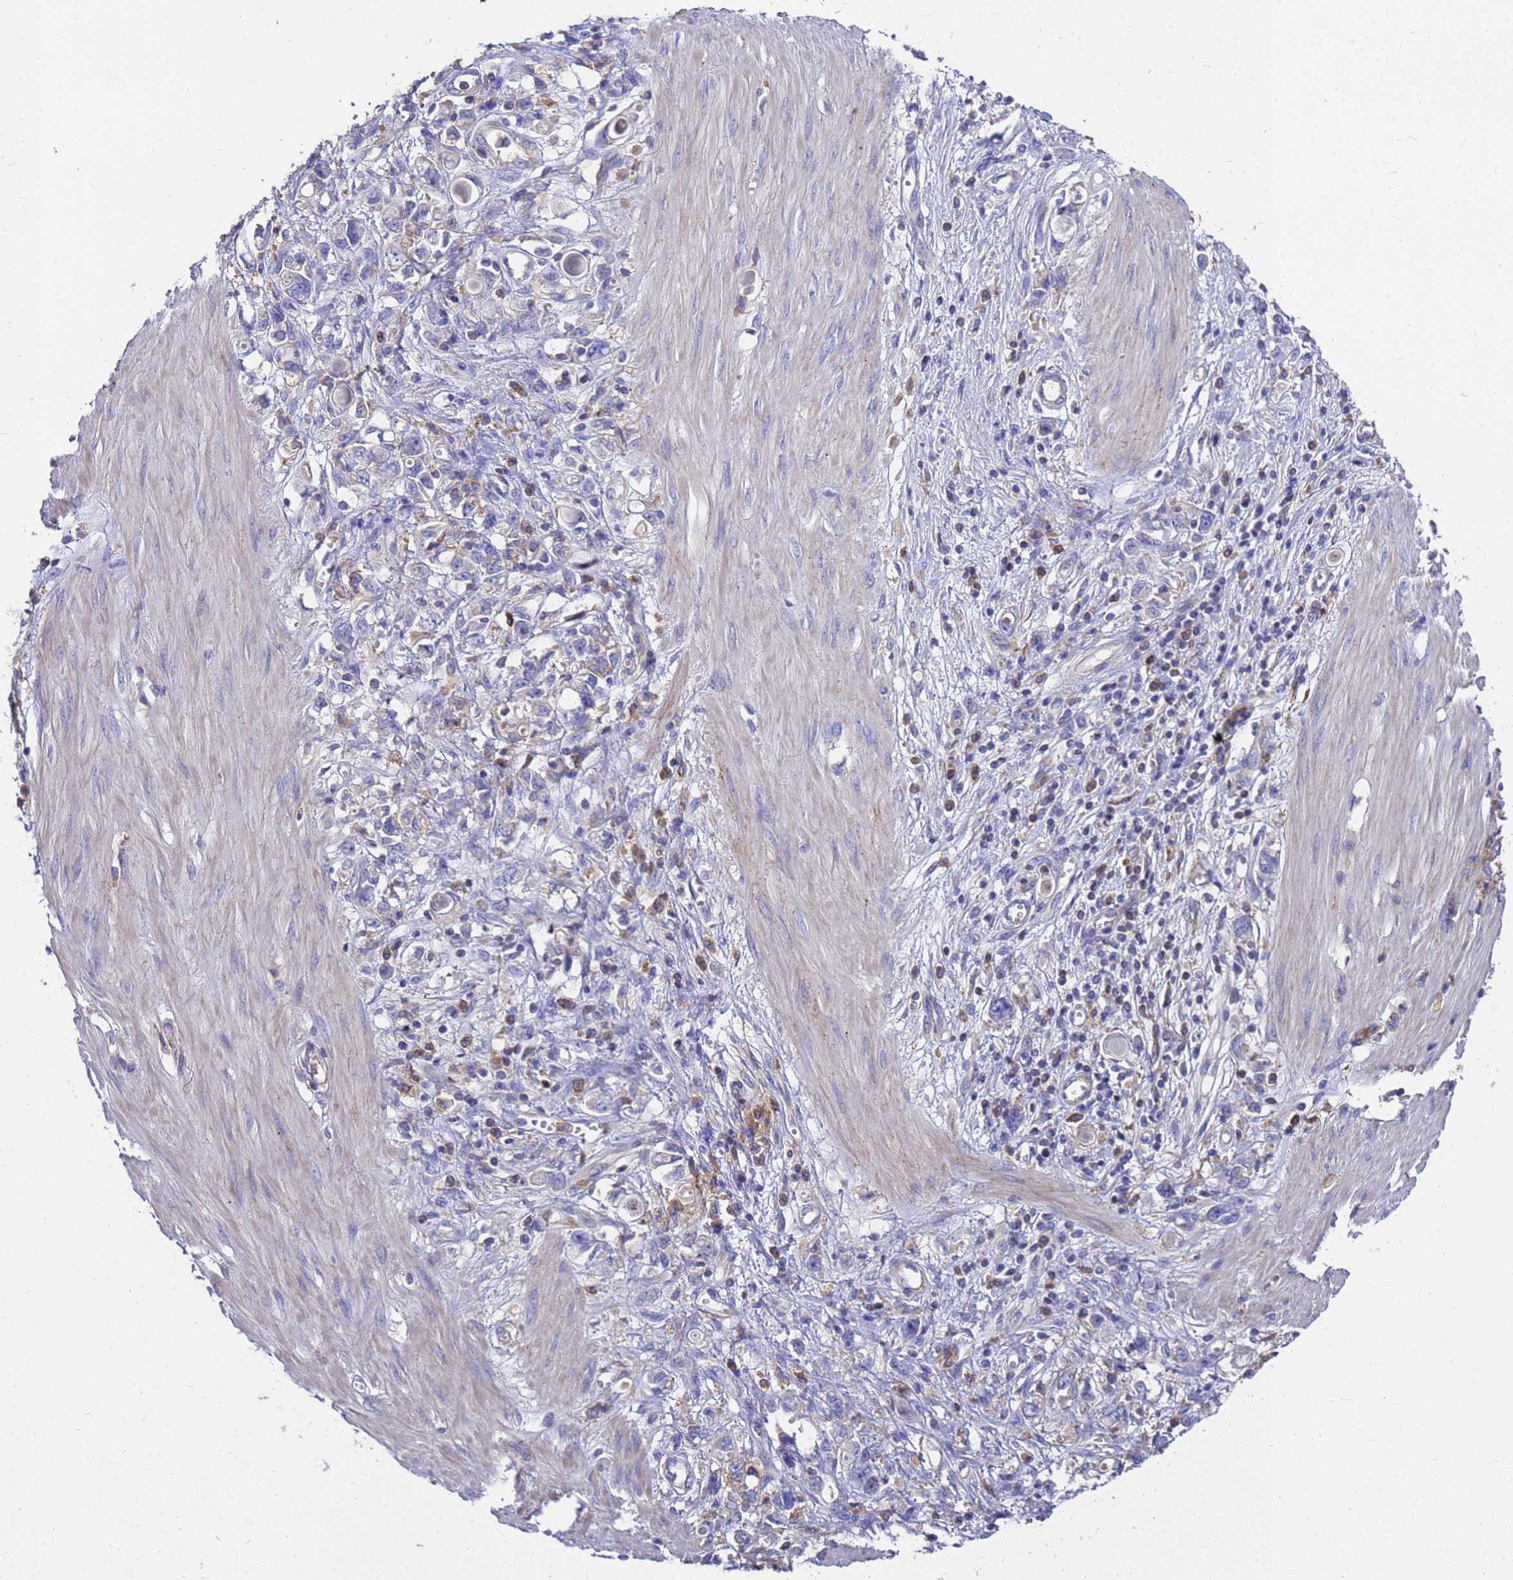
{"staining": {"intensity": "negative", "quantity": "none", "location": "none"}, "tissue": "stomach cancer", "cell_type": "Tumor cells", "image_type": "cancer", "snomed": [{"axis": "morphology", "description": "Adenocarcinoma, NOS"}, {"axis": "topography", "description": "Stomach"}], "caption": "Immunohistochemical staining of stomach adenocarcinoma exhibits no significant expression in tumor cells.", "gene": "ZNF235", "patient": {"sex": "female", "age": 76}}